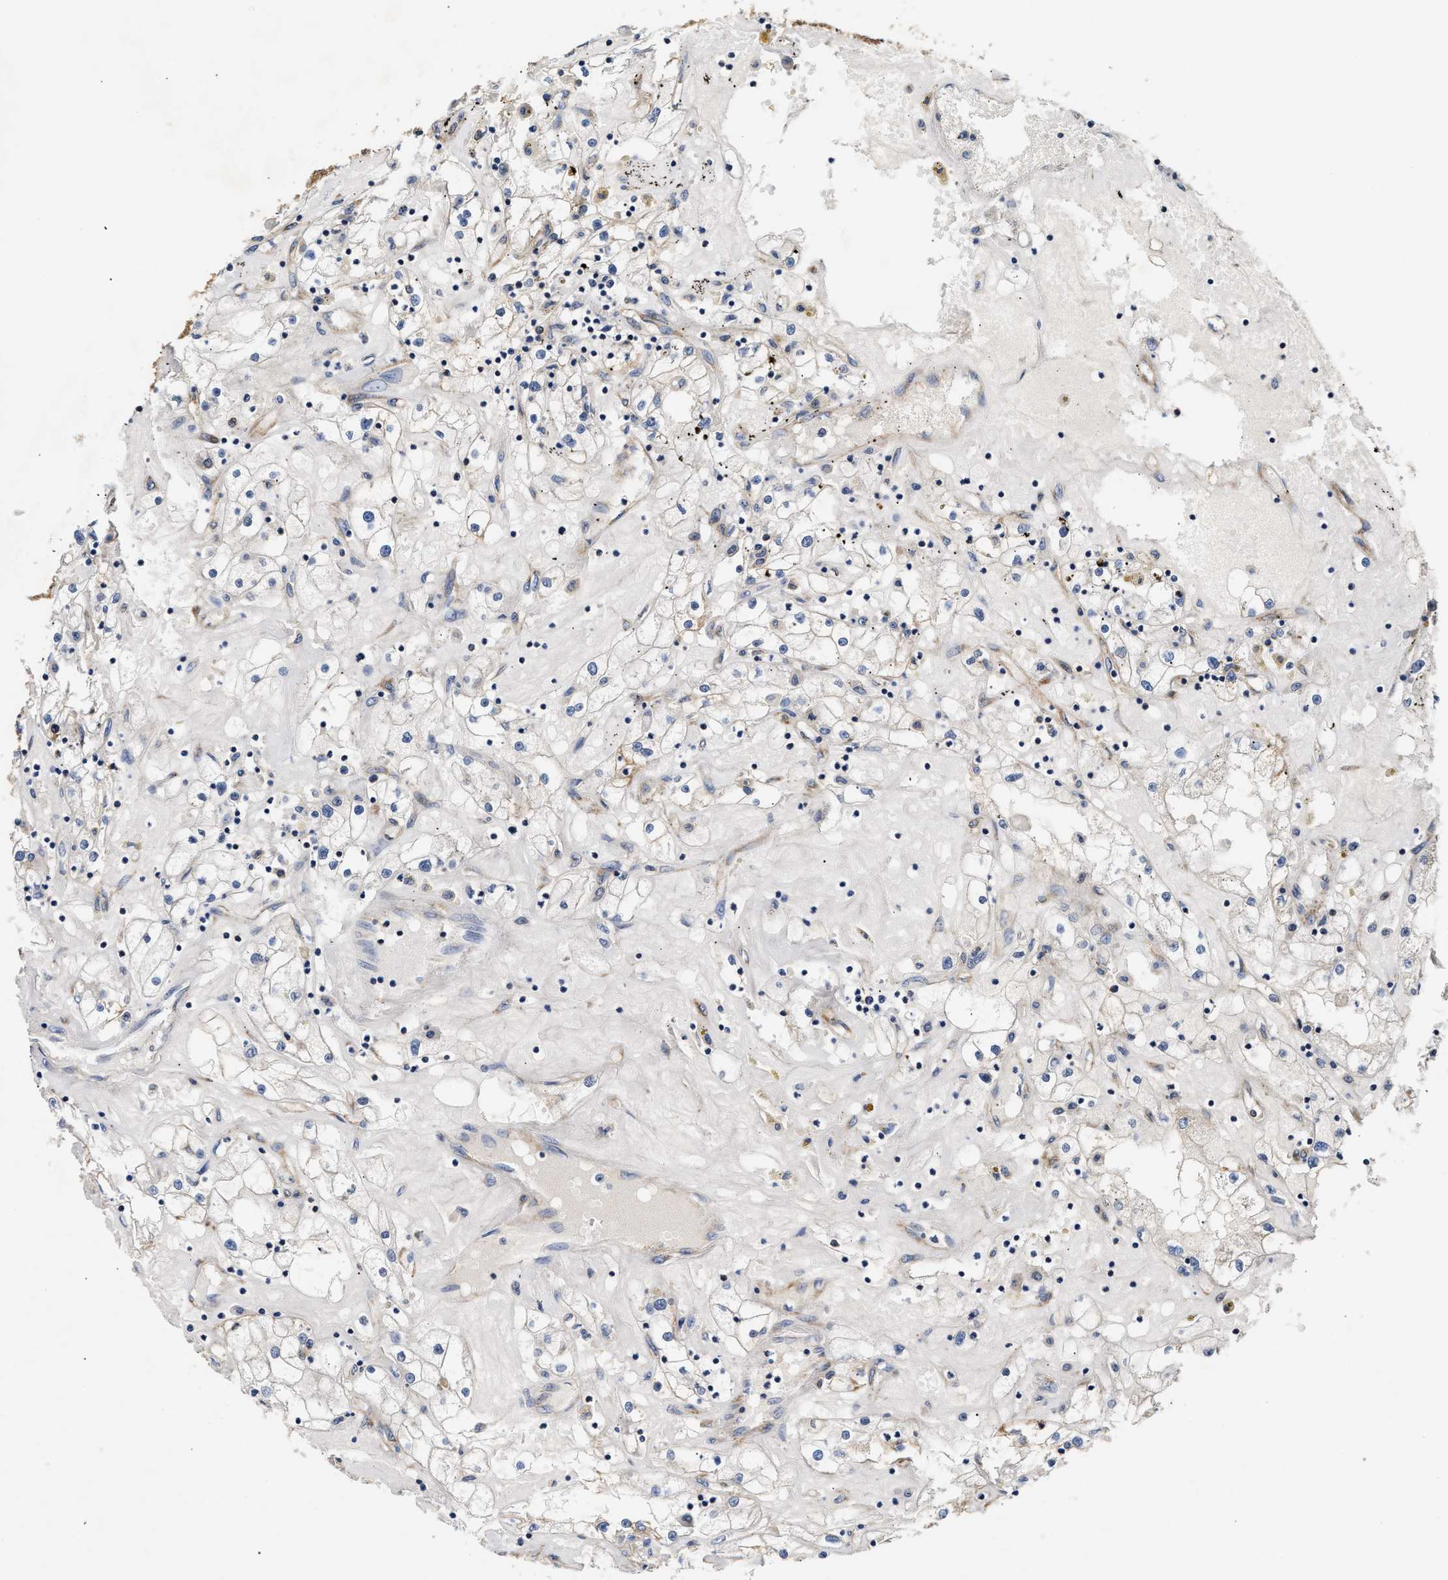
{"staining": {"intensity": "negative", "quantity": "none", "location": "none"}, "tissue": "renal cancer", "cell_type": "Tumor cells", "image_type": "cancer", "snomed": [{"axis": "morphology", "description": "Adenocarcinoma, NOS"}, {"axis": "topography", "description": "Kidney"}], "caption": "Image shows no protein positivity in tumor cells of adenocarcinoma (renal) tissue.", "gene": "TEX2", "patient": {"sex": "male", "age": 56}}